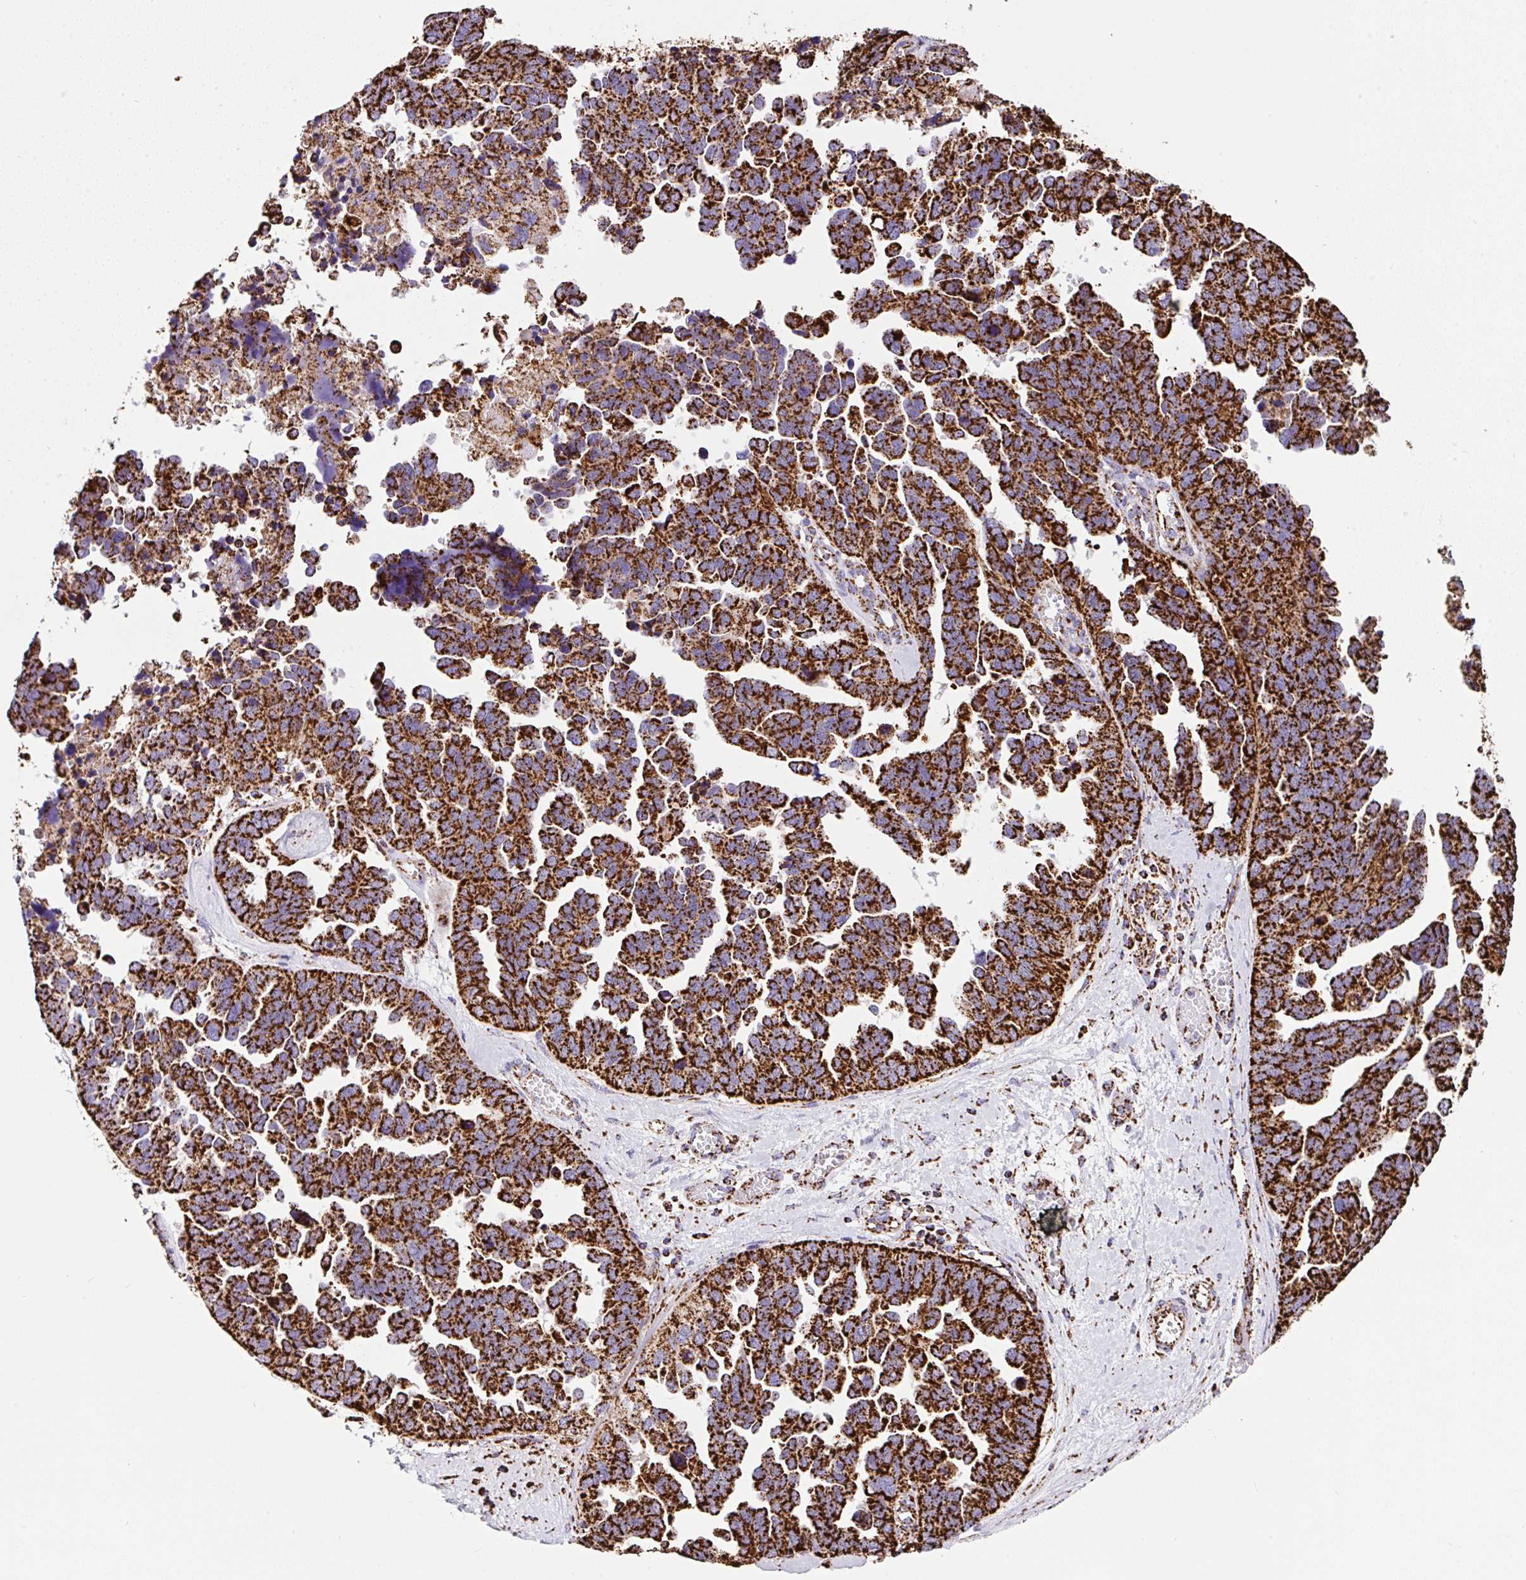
{"staining": {"intensity": "strong", "quantity": ">75%", "location": "cytoplasmic/membranous"}, "tissue": "ovarian cancer", "cell_type": "Tumor cells", "image_type": "cancer", "snomed": [{"axis": "morphology", "description": "Cystadenocarcinoma, serous, NOS"}, {"axis": "topography", "description": "Ovary"}], "caption": "A brown stain shows strong cytoplasmic/membranous positivity of a protein in ovarian cancer tumor cells.", "gene": "ANKRD33B", "patient": {"sex": "female", "age": 64}}